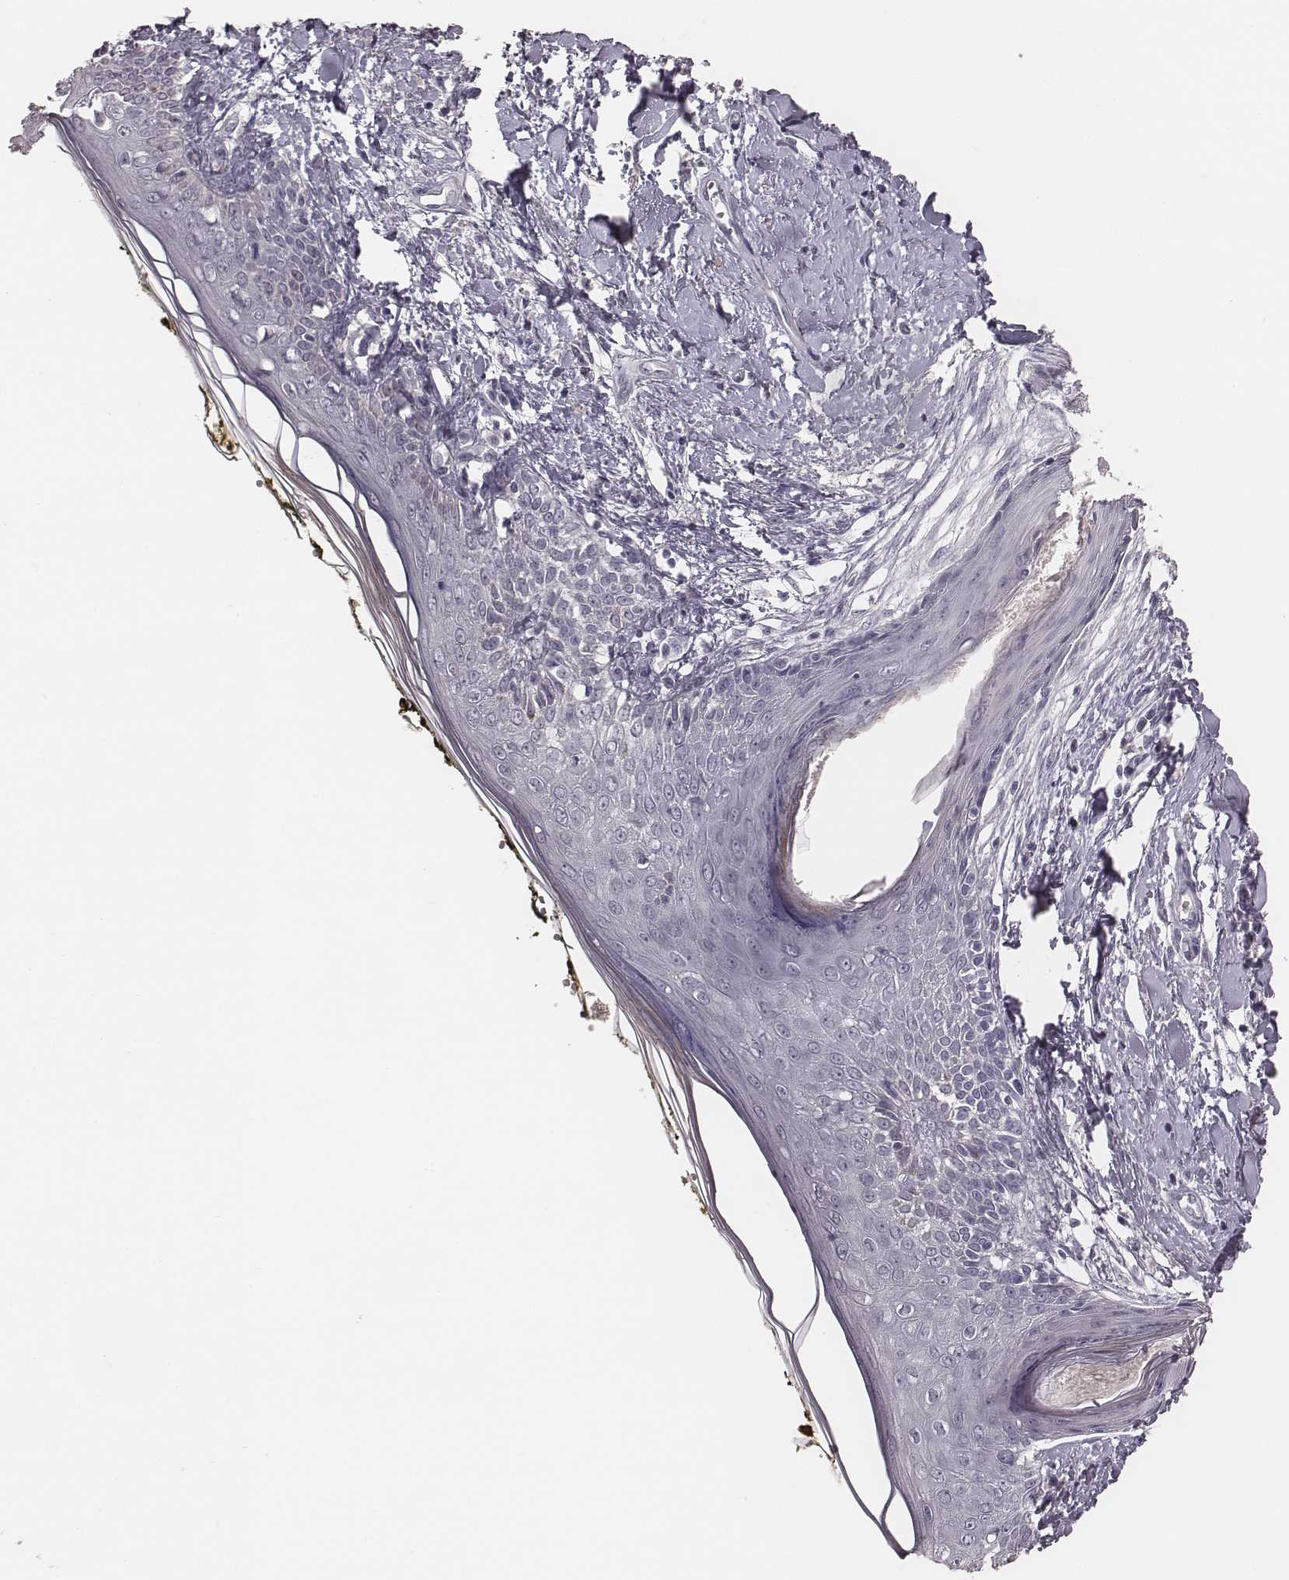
{"staining": {"intensity": "negative", "quantity": "none", "location": "none"}, "tissue": "skin", "cell_type": "Fibroblasts", "image_type": "normal", "snomed": [{"axis": "morphology", "description": "Normal tissue, NOS"}, {"axis": "topography", "description": "Skin"}], "caption": "The image exhibits no significant expression in fibroblasts of skin.", "gene": "CSHL1", "patient": {"sex": "male", "age": 76}}